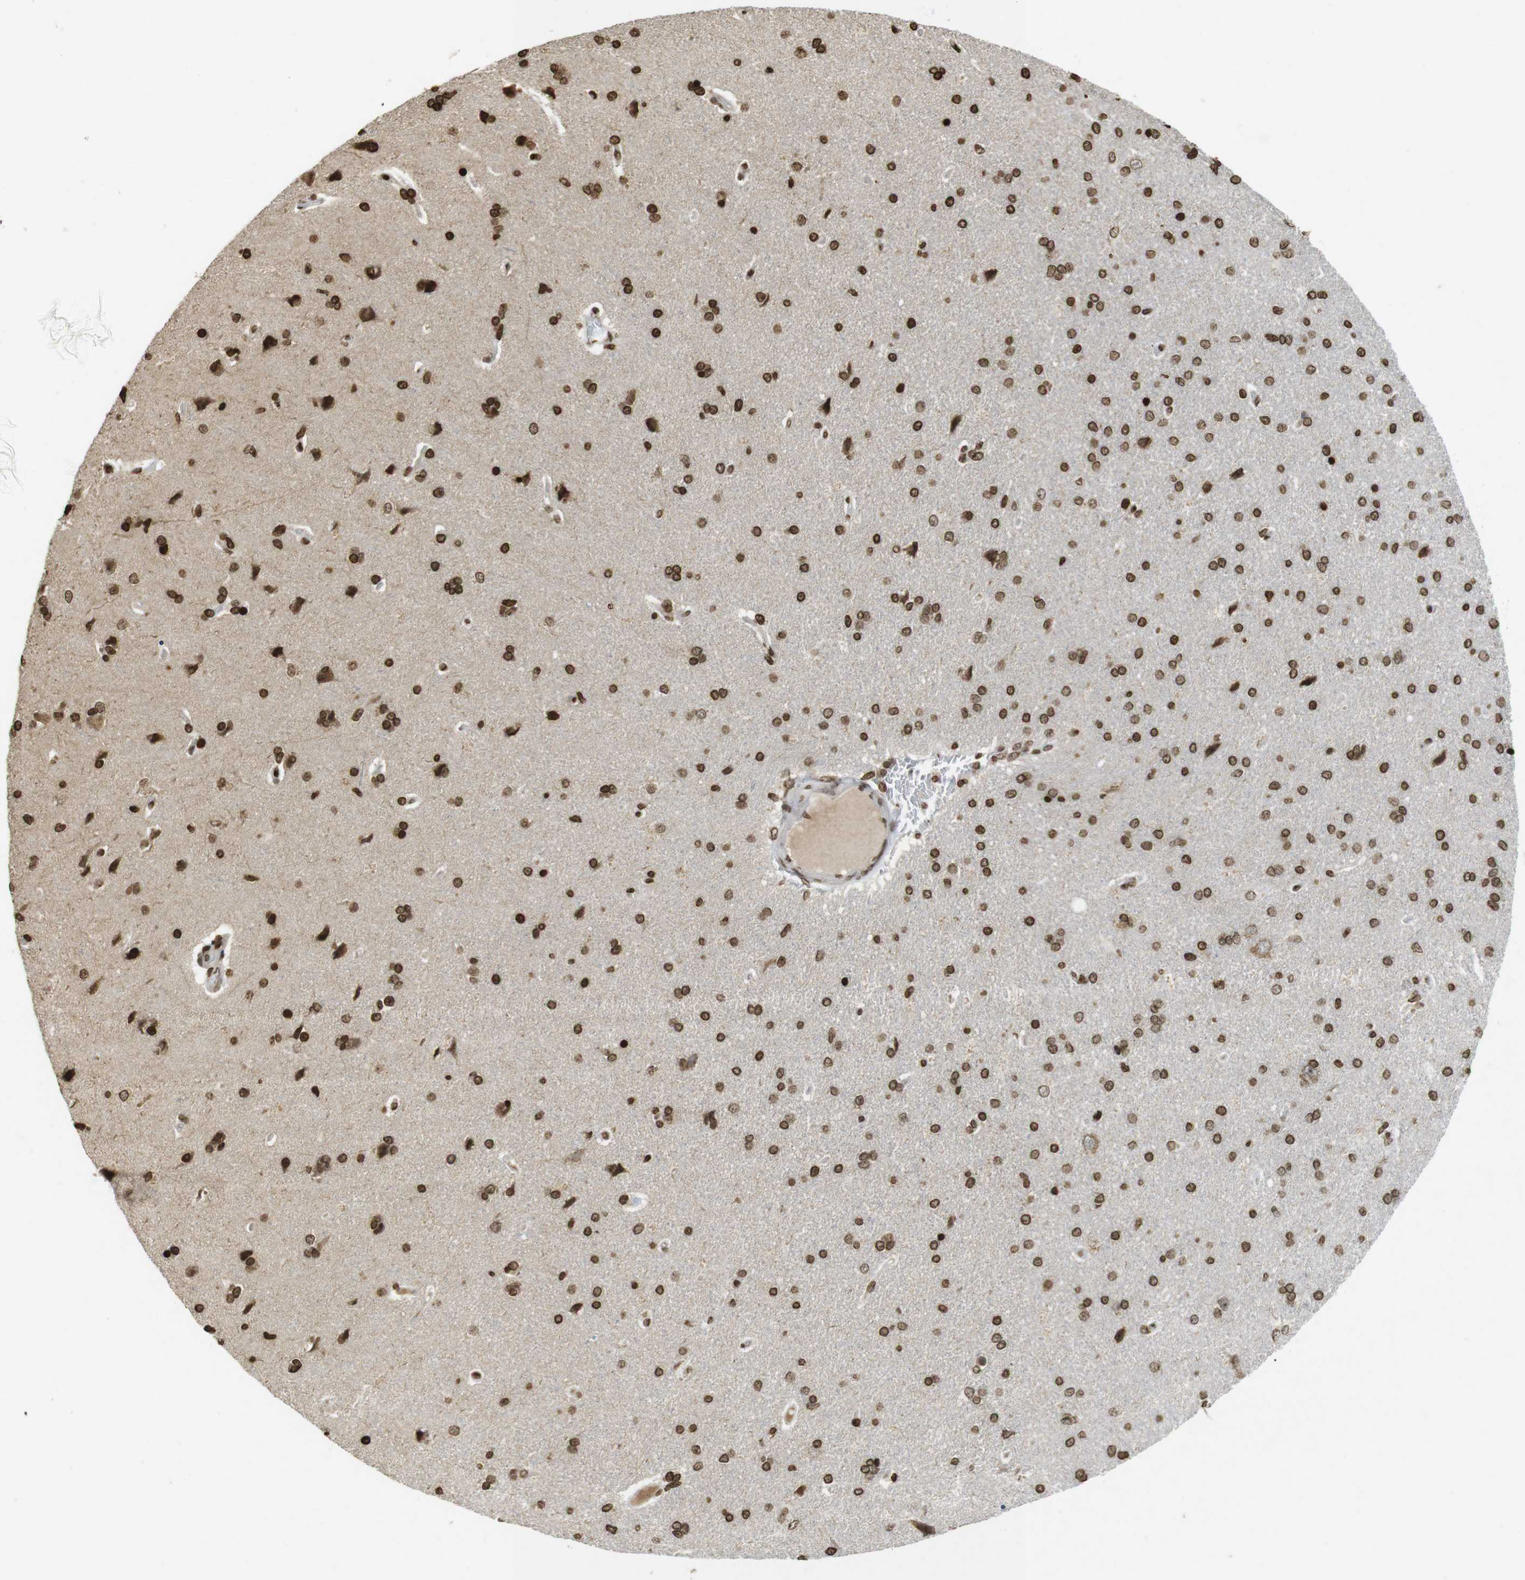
{"staining": {"intensity": "moderate", "quantity": ">75%", "location": "nuclear"}, "tissue": "cerebral cortex", "cell_type": "Endothelial cells", "image_type": "normal", "snomed": [{"axis": "morphology", "description": "Normal tissue, NOS"}, {"axis": "topography", "description": "Cerebral cortex"}], "caption": "Cerebral cortex stained with immunohistochemistry shows moderate nuclear staining in approximately >75% of endothelial cells. The protein is stained brown, and the nuclei are stained in blue (DAB IHC with brightfield microscopy, high magnification).", "gene": "FOXA3", "patient": {"sex": "male", "age": 62}}